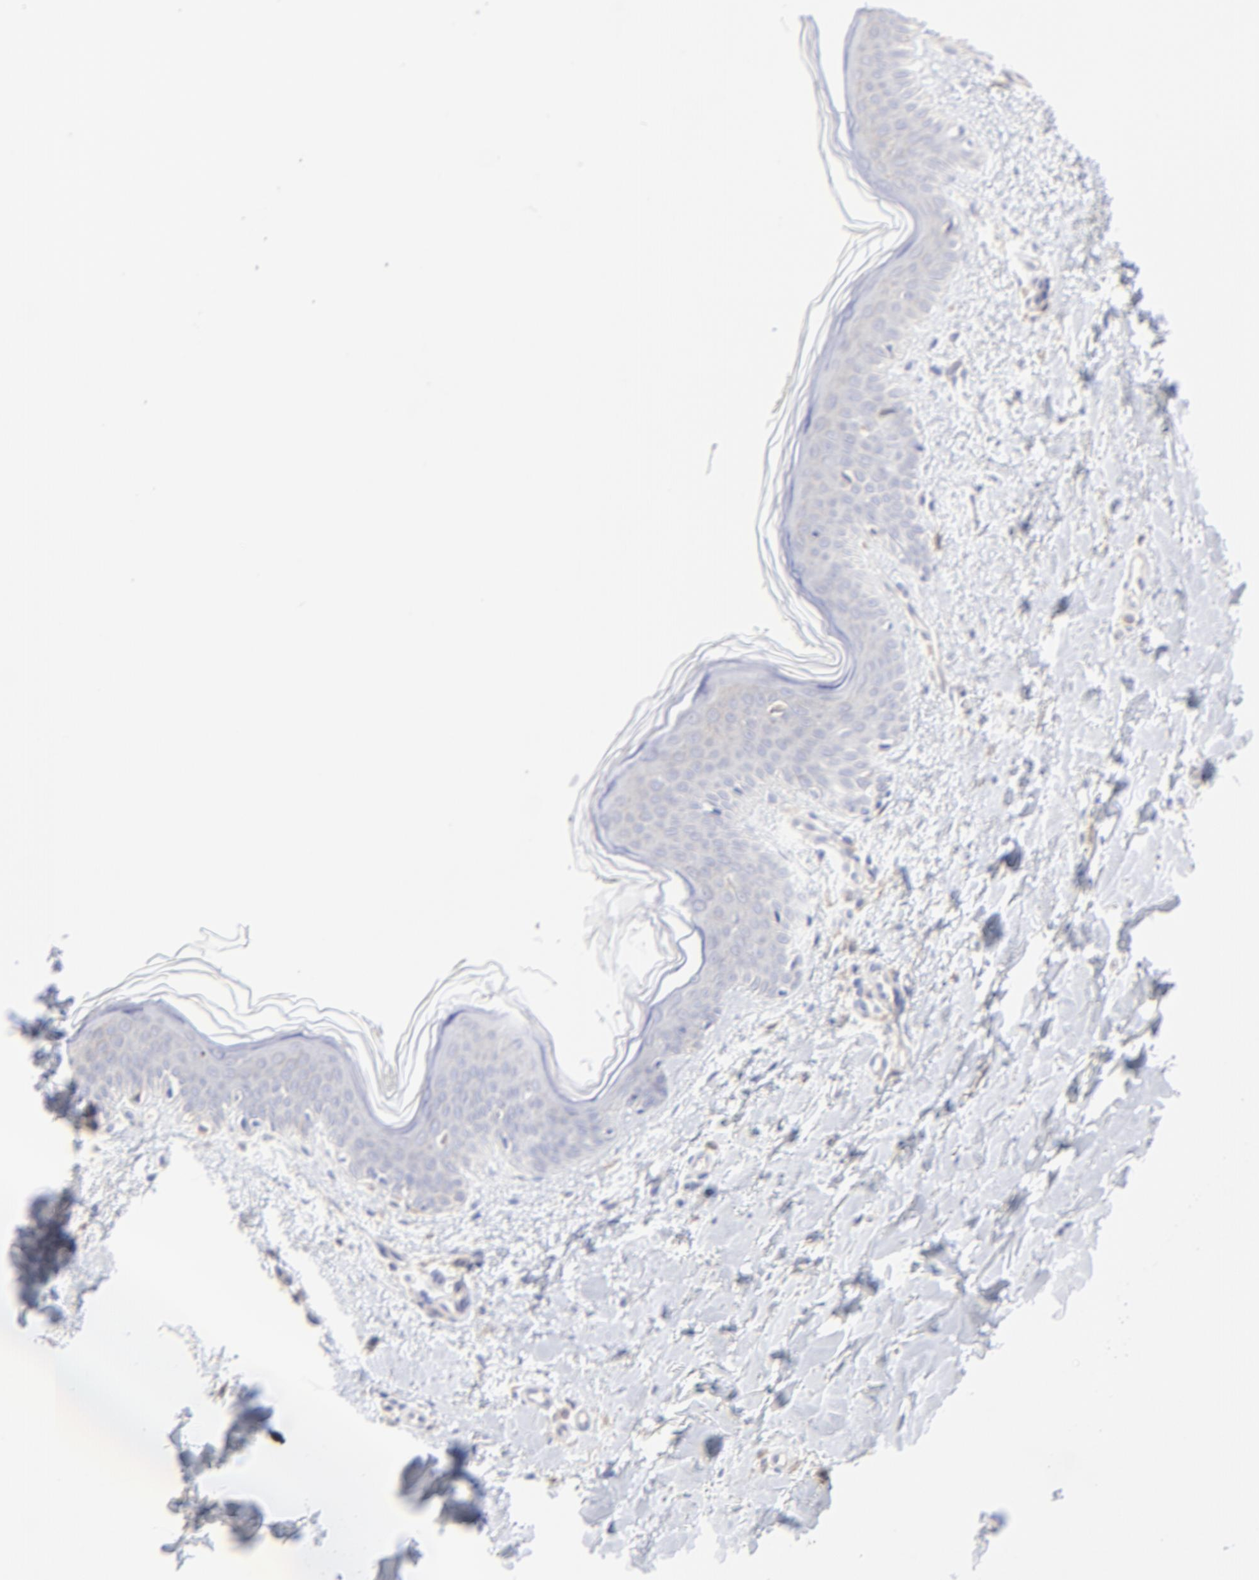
{"staining": {"intensity": "negative", "quantity": "none", "location": "none"}, "tissue": "skin", "cell_type": "Fibroblasts", "image_type": "normal", "snomed": [{"axis": "morphology", "description": "Normal tissue, NOS"}, {"axis": "topography", "description": "Skin"}], "caption": "High power microscopy image of an immunohistochemistry image of normal skin, revealing no significant staining in fibroblasts. (Brightfield microscopy of DAB IHC at high magnification).", "gene": "LHFPL1", "patient": {"sex": "female", "age": 56}}